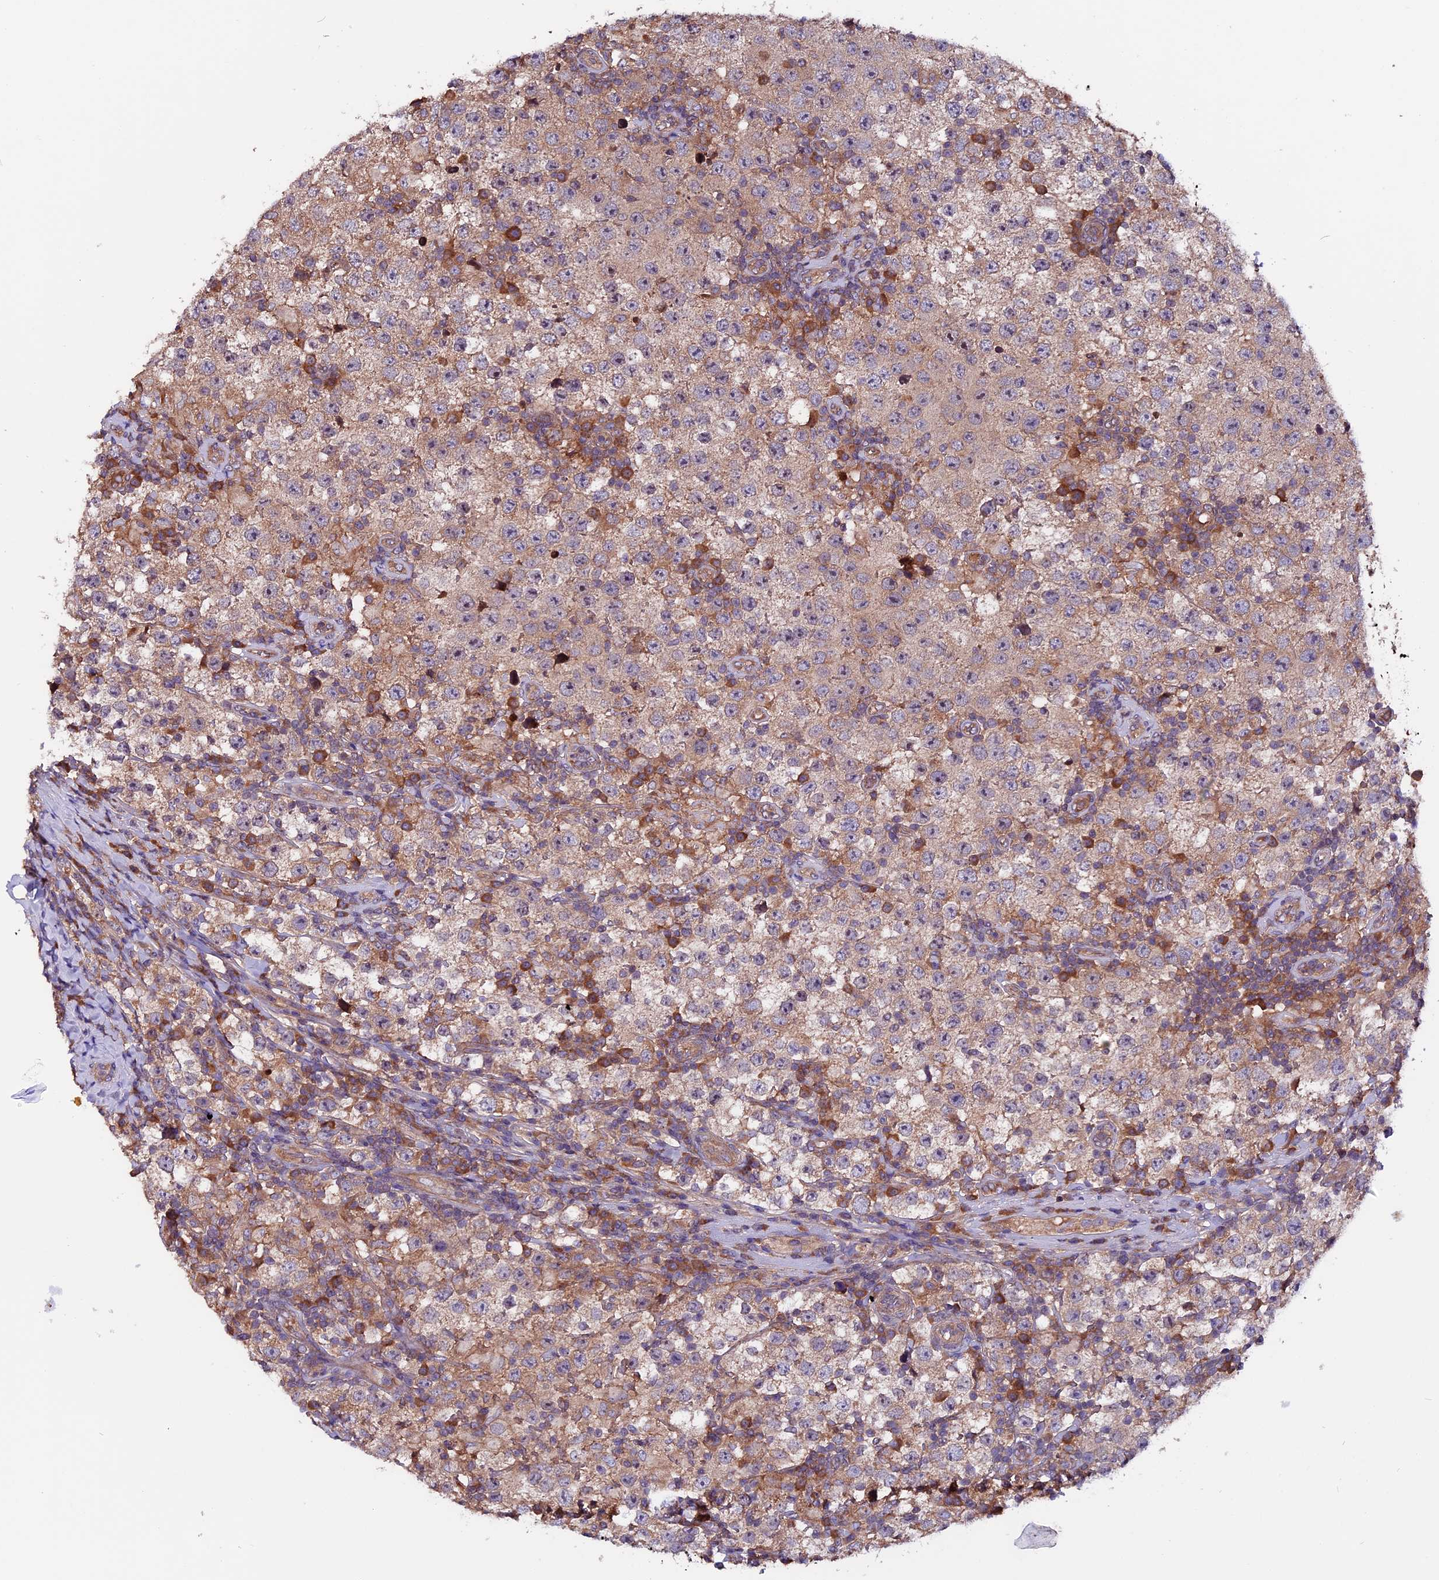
{"staining": {"intensity": "weak", "quantity": "25%-75%", "location": "cytoplasmic/membranous"}, "tissue": "testis cancer", "cell_type": "Tumor cells", "image_type": "cancer", "snomed": [{"axis": "morphology", "description": "Normal tissue, NOS"}, {"axis": "morphology", "description": "Urothelial carcinoma, High grade"}, {"axis": "morphology", "description": "Seminoma, NOS"}, {"axis": "morphology", "description": "Carcinoma, Embryonal, NOS"}, {"axis": "topography", "description": "Urinary bladder"}, {"axis": "topography", "description": "Testis"}], "caption": "Human embryonal carcinoma (testis) stained with a protein marker shows weak staining in tumor cells.", "gene": "ZNF598", "patient": {"sex": "male", "age": 41}}